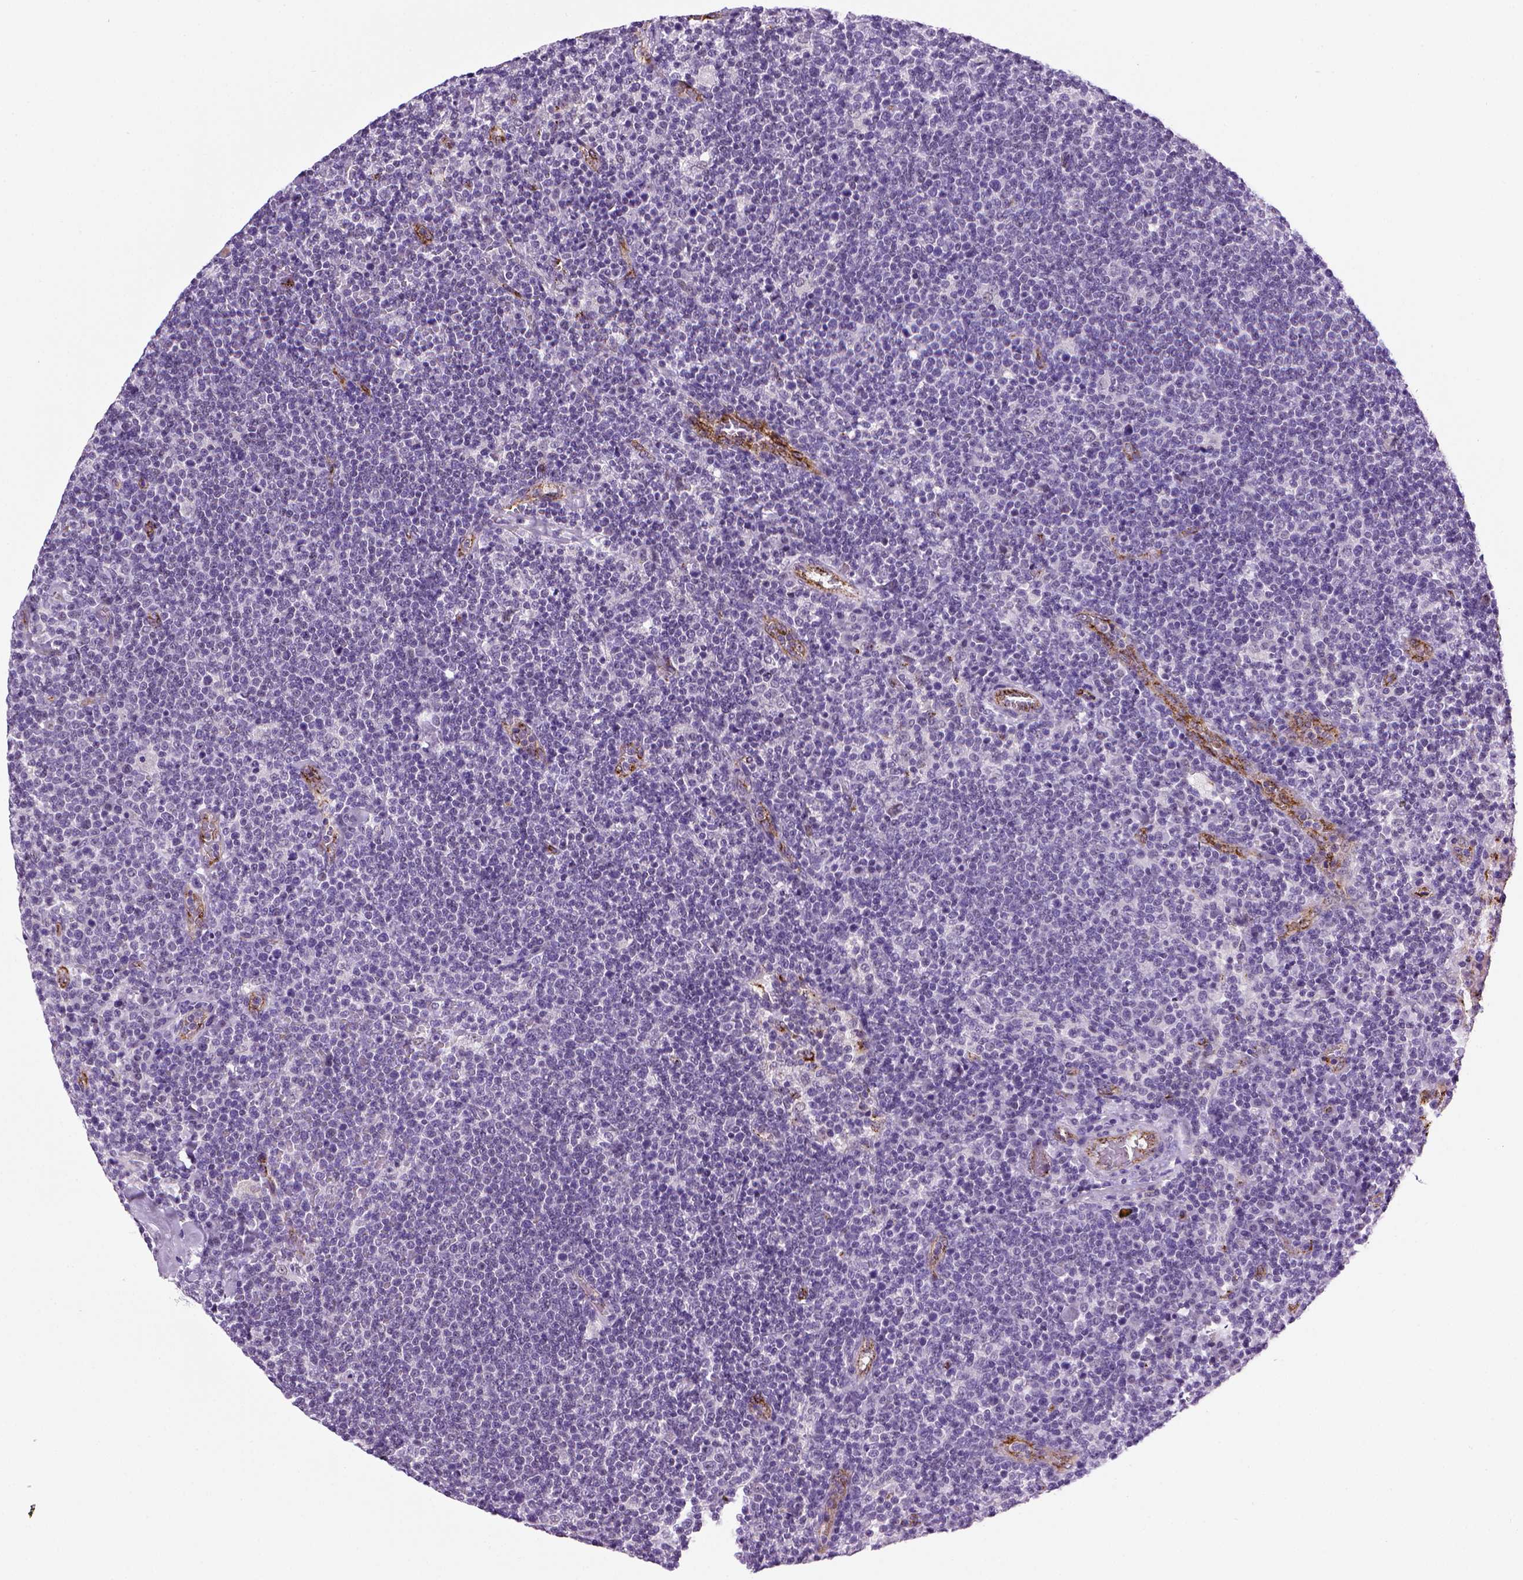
{"staining": {"intensity": "negative", "quantity": "none", "location": "none"}, "tissue": "lymphoma", "cell_type": "Tumor cells", "image_type": "cancer", "snomed": [{"axis": "morphology", "description": "Malignant lymphoma, non-Hodgkin's type, High grade"}, {"axis": "topography", "description": "Lymph node"}], "caption": "This is an immunohistochemistry (IHC) micrograph of human lymphoma. There is no expression in tumor cells.", "gene": "VWF", "patient": {"sex": "male", "age": 61}}